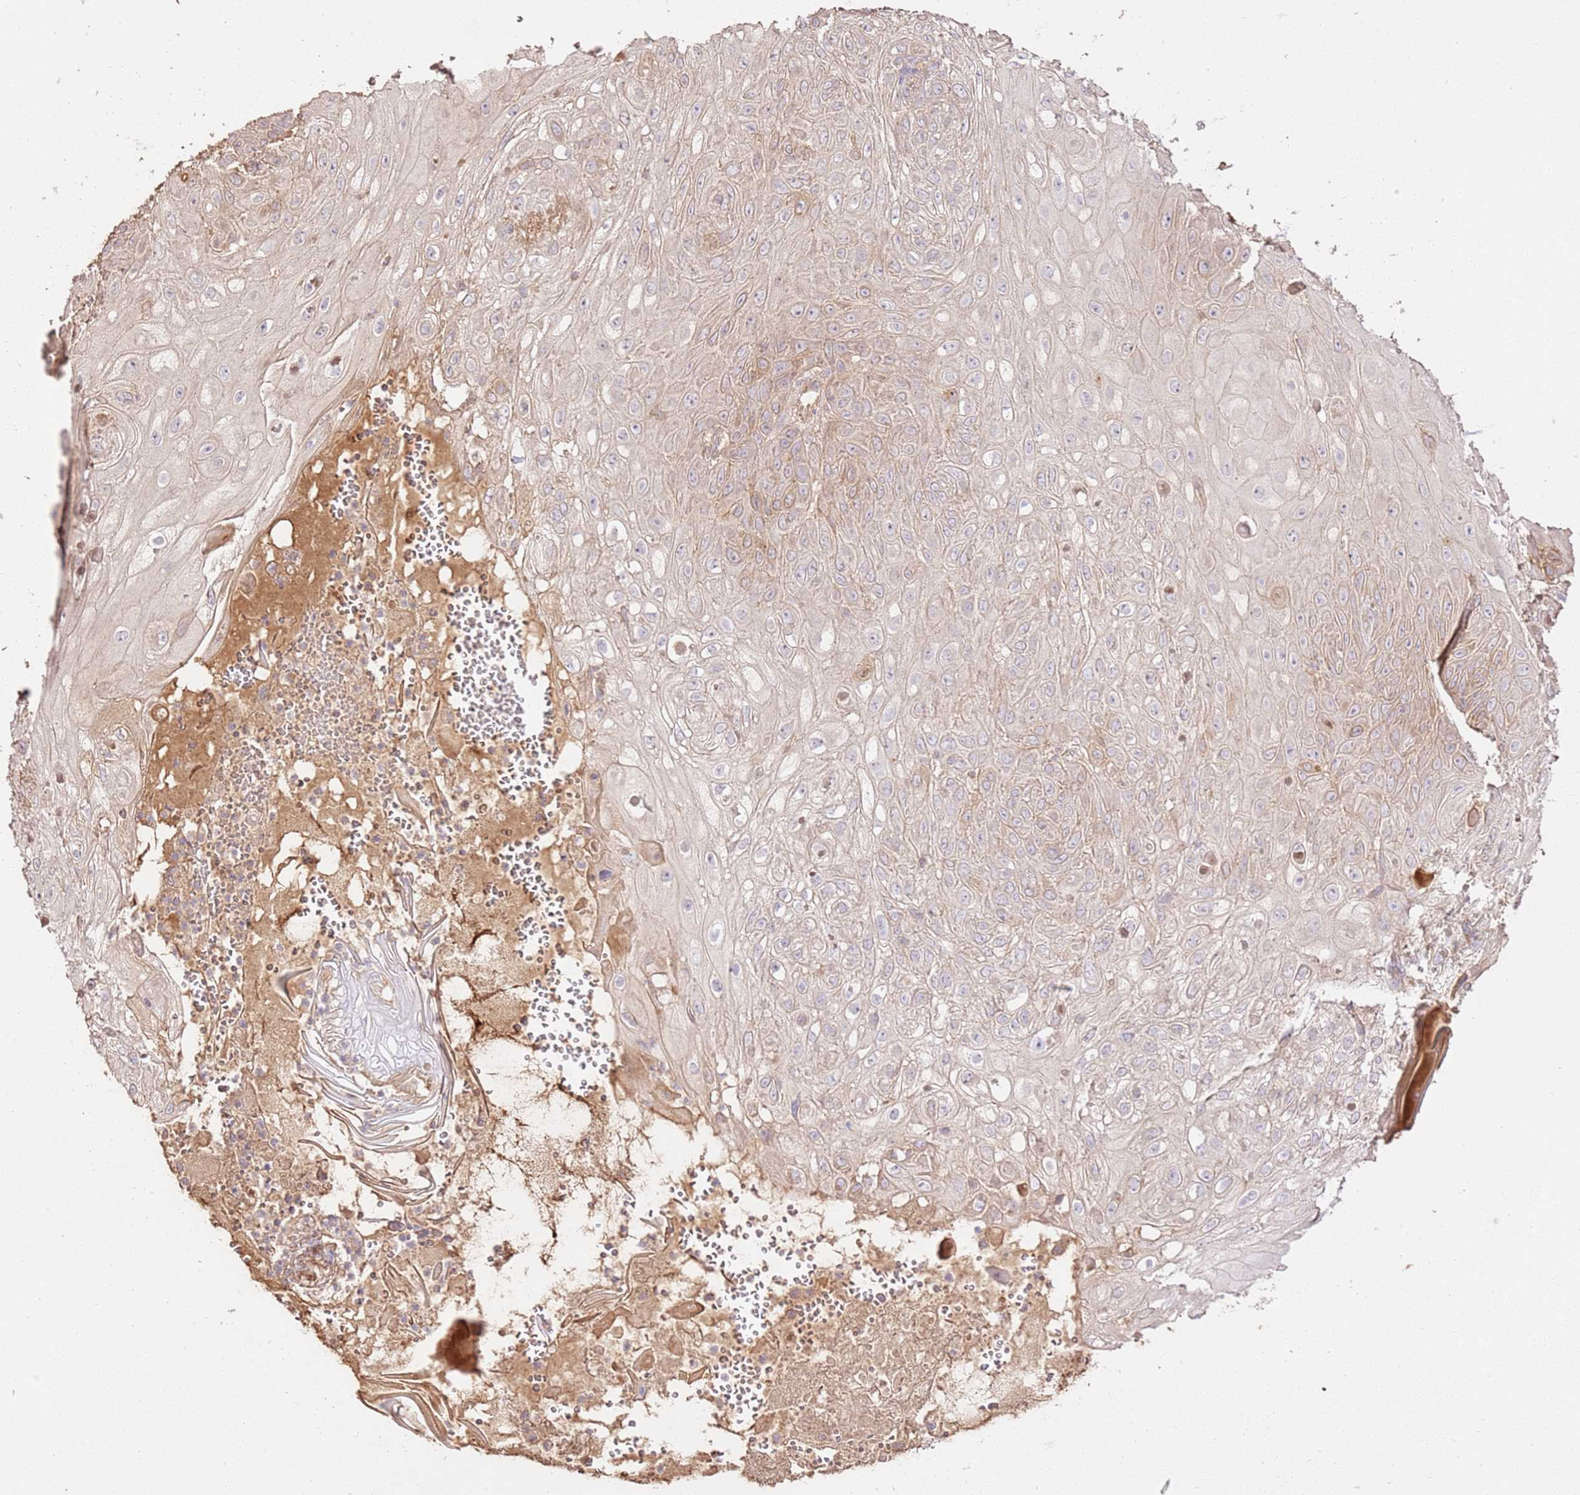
{"staining": {"intensity": "weak", "quantity": "25%-75%", "location": "cytoplasmic/membranous"}, "tissue": "skin cancer", "cell_type": "Tumor cells", "image_type": "cancer", "snomed": [{"axis": "morphology", "description": "Normal tissue, NOS"}, {"axis": "morphology", "description": "Squamous cell carcinoma, NOS"}, {"axis": "topography", "description": "Skin"}, {"axis": "topography", "description": "Cartilage tissue"}], "caption": "Weak cytoplasmic/membranous staining is appreciated in approximately 25%-75% of tumor cells in skin squamous cell carcinoma. (Stains: DAB (3,3'-diaminobenzidine) in brown, nuclei in blue, Microscopy: brightfield microscopy at high magnification).", "gene": "CEP55", "patient": {"sex": "female", "age": 79}}